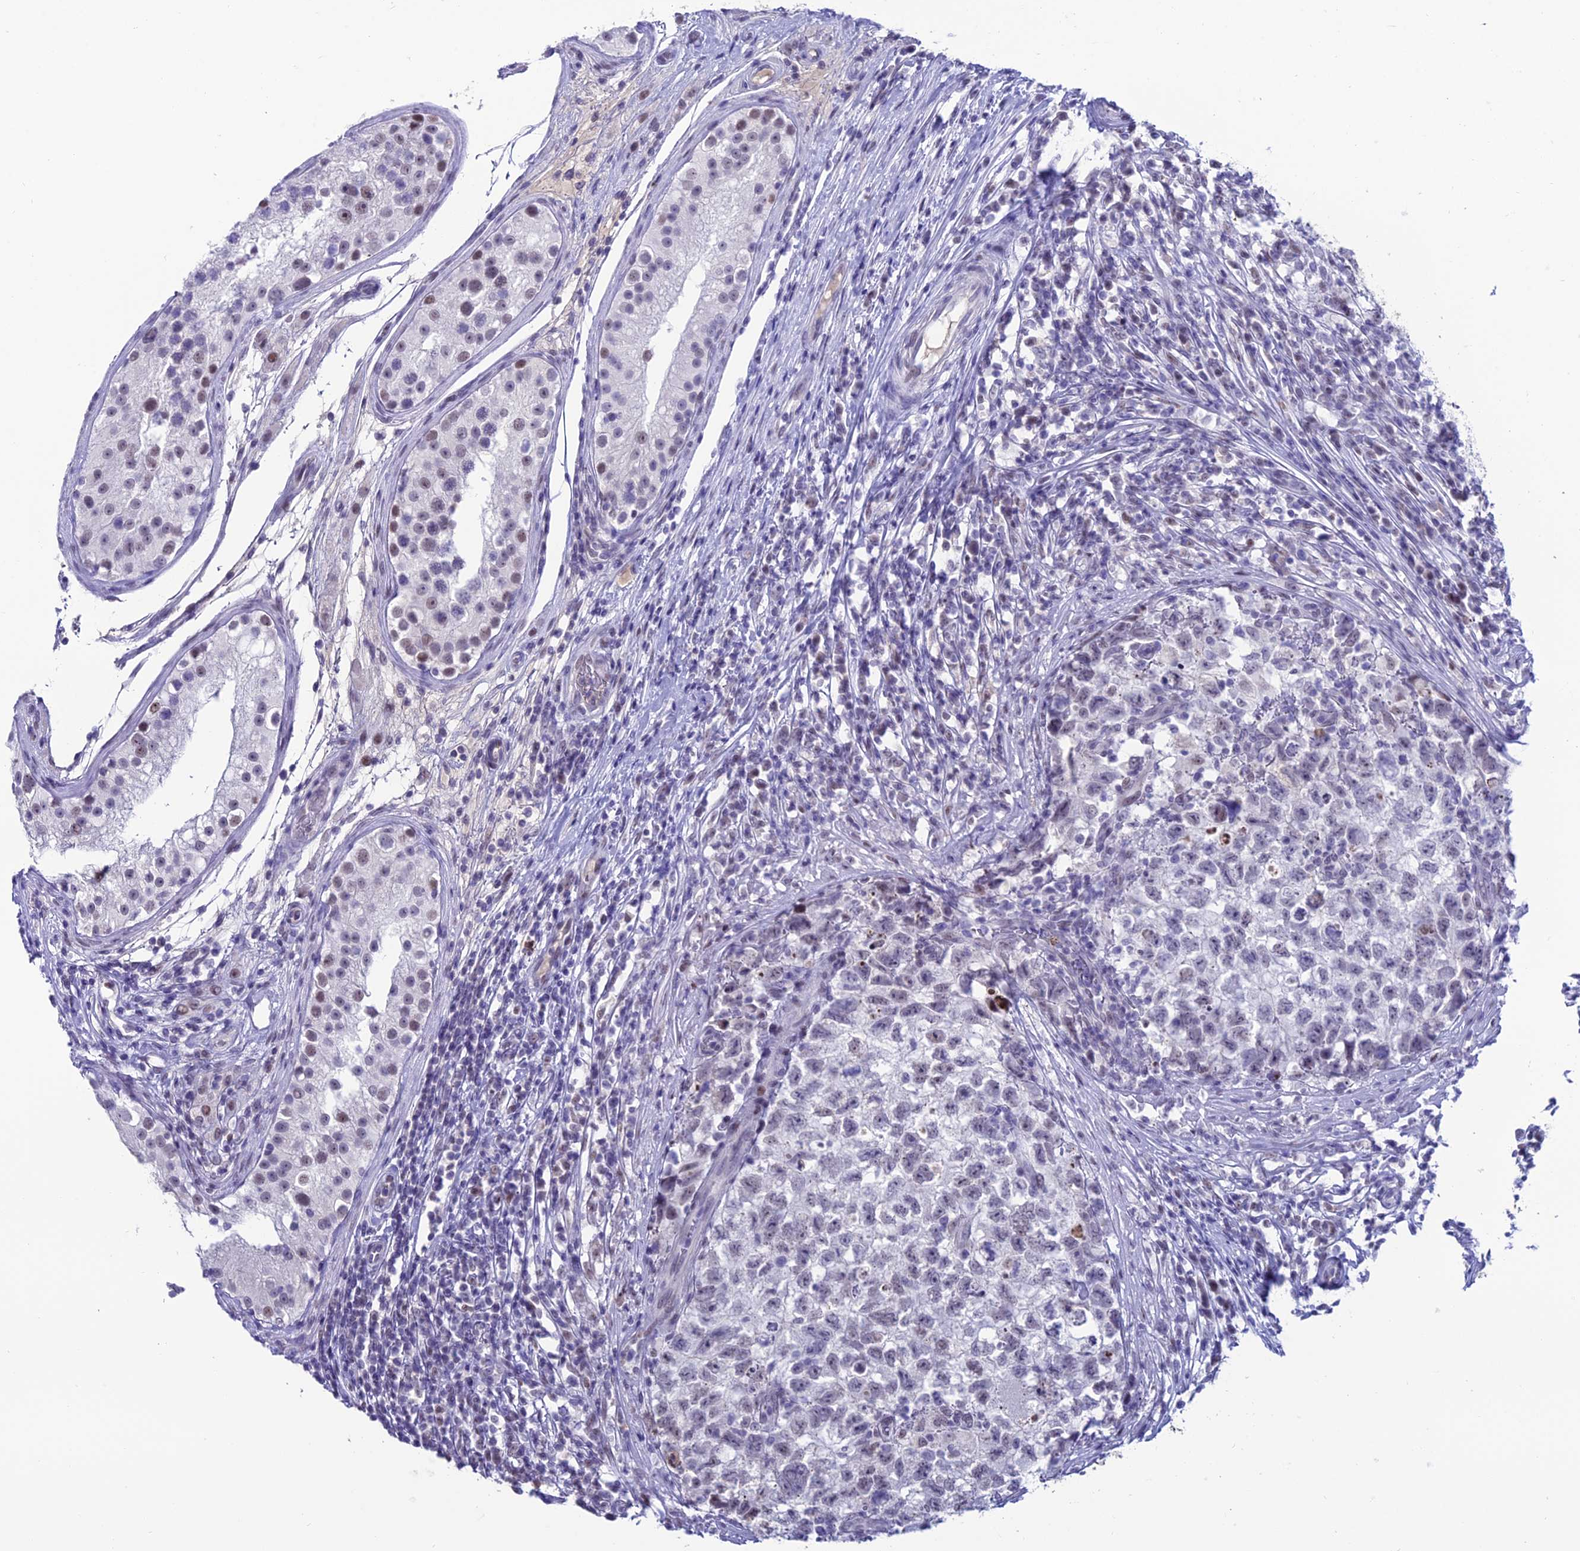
{"staining": {"intensity": "negative", "quantity": "none", "location": "none"}, "tissue": "testis cancer", "cell_type": "Tumor cells", "image_type": "cancer", "snomed": [{"axis": "morphology", "description": "Seminoma, NOS"}, {"axis": "morphology", "description": "Carcinoma, Embryonal, NOS"}, {"axis": "topography", "description": "Testis"}], "caption": "There is no significant staining in tumor cells of testis cancer.", "gene": "MFSD2B", "patient": {"sex": "male", "age": 29}}